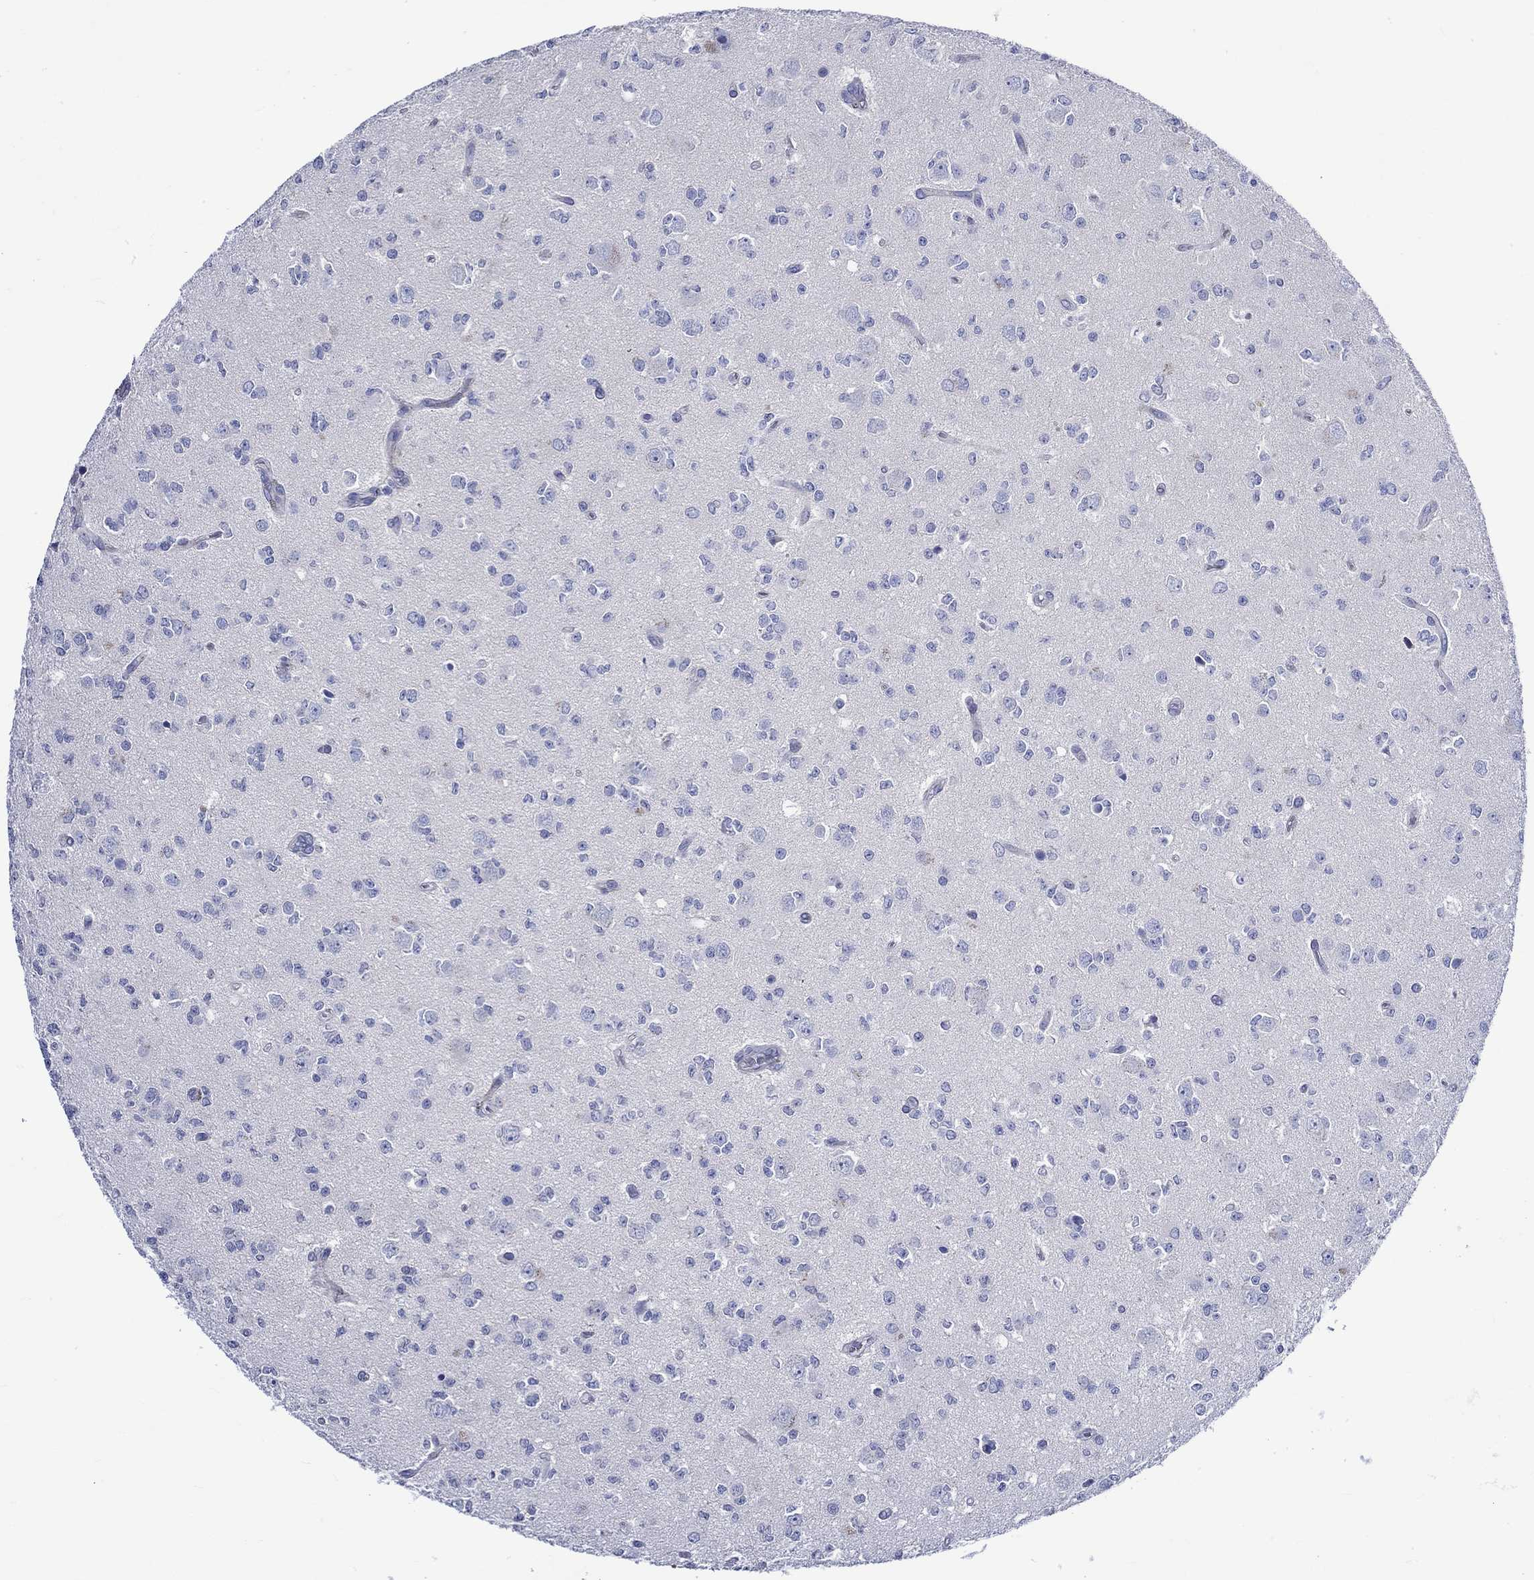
{"staining": {"intensity": "negative", "quantity": "none", "location": "none"}, "tissue": "glioma", "cell_type": "Tumor cells", "image_type": "cancer", "snomed": [{"axis": "morphology", "description": "Glioma, malignant, Low grade"}, {"axis": "topography", "description": "Brain"}], "caption": "Immunohistochemistry (IHC) photomicrograph of neoplastic tissue: human malignant low-grade glioma stained with DAB exhibits no significant protein staining in tumor cells.", "gene": "NRIP3", "patient": {"sex": "female", "age": 45}}